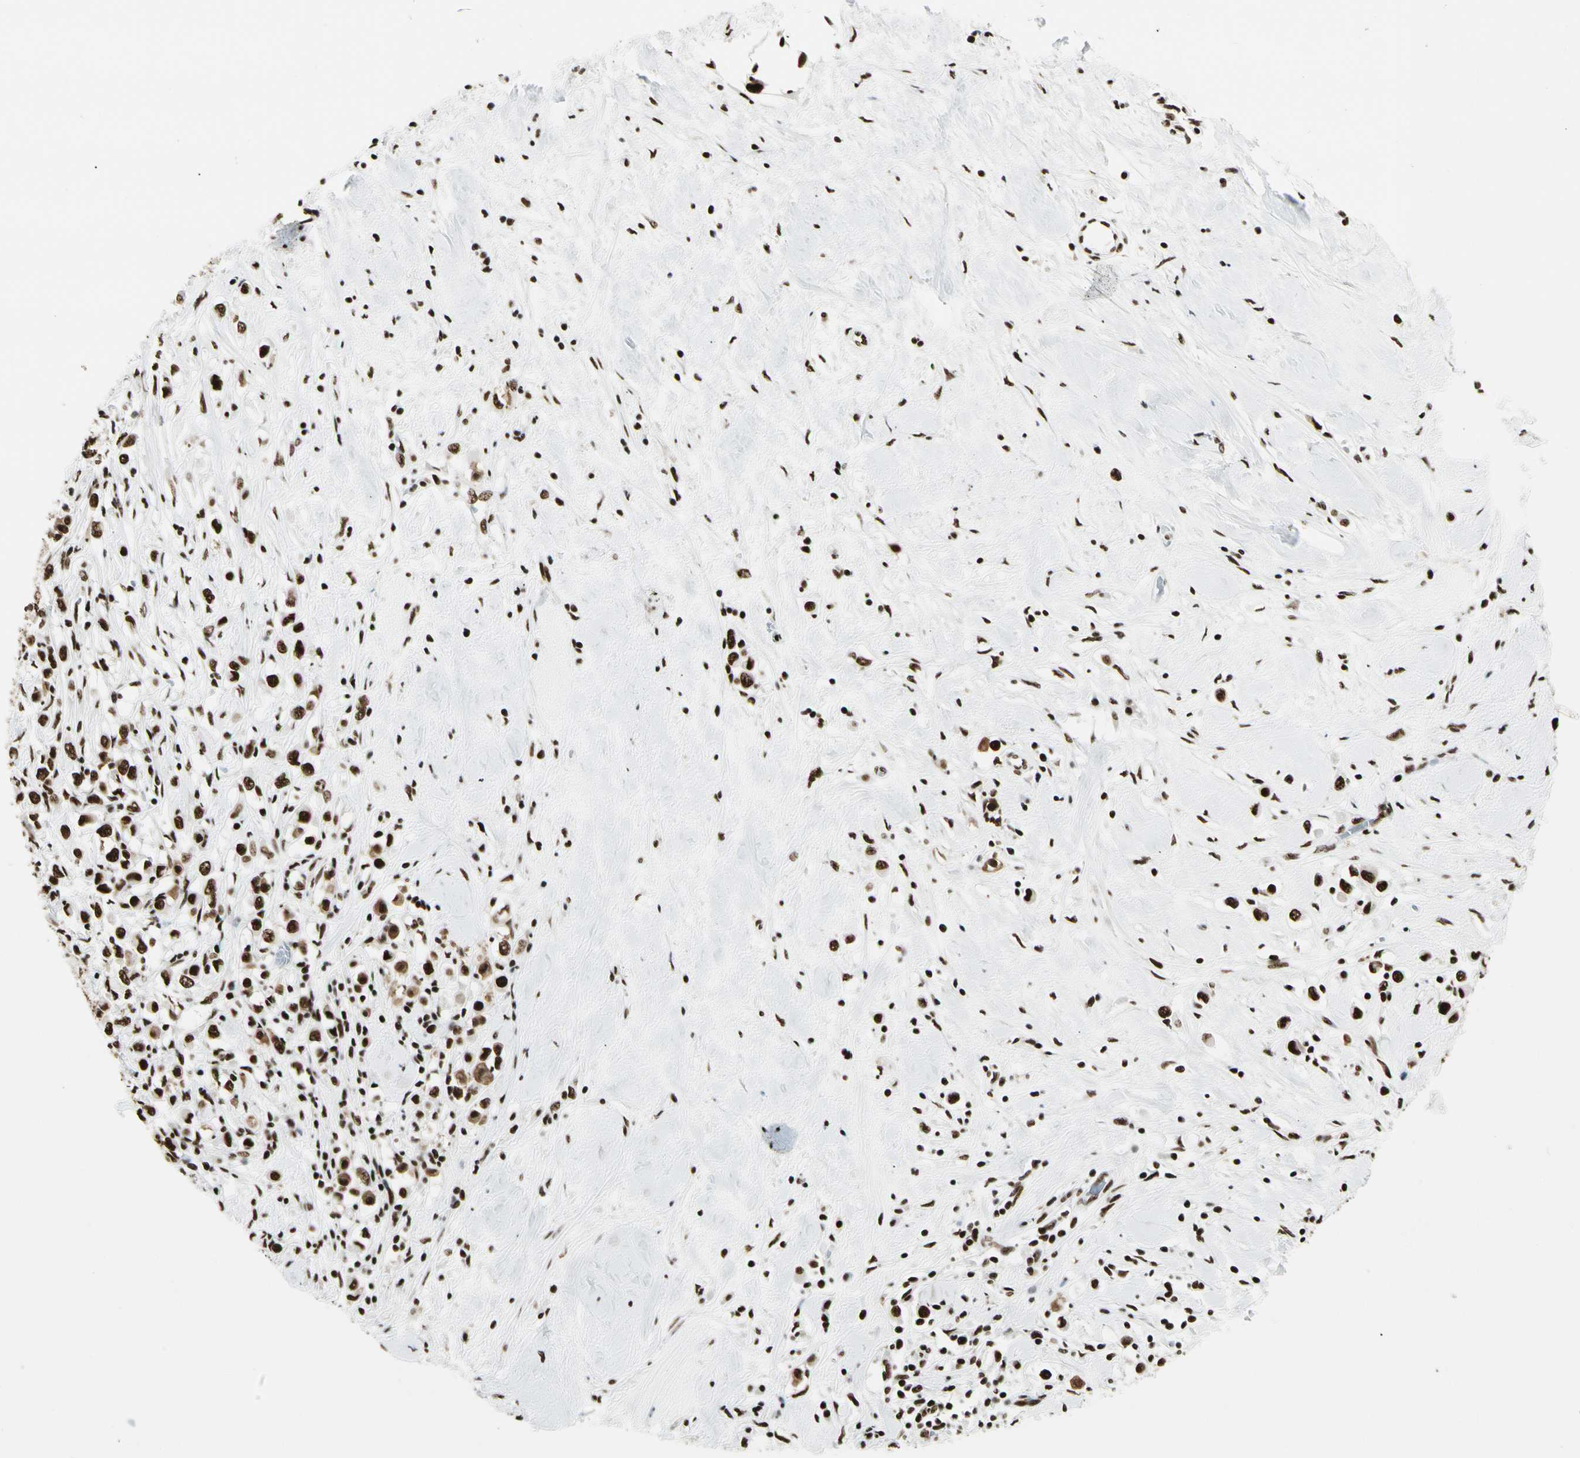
{"staining": {"intensity": "strong", "quantity": ">75%", "location": "nuclear"}, "tissue": "breast cancer", "cell_type": "Tumor cells", "image_type": "cancer", "snomed": [{"axis": "morphology", "description": "Duct carcinoma"}, {"axis": "topography", "description": "Breast"}], "caption": "A brown stain highlights strong nuclear positivity of a protein in human breast cancer (invasive ductal carcinoma) tumor cells.", "gene": "CCAR1", "patient": {"sex": "female", "age": 61}}